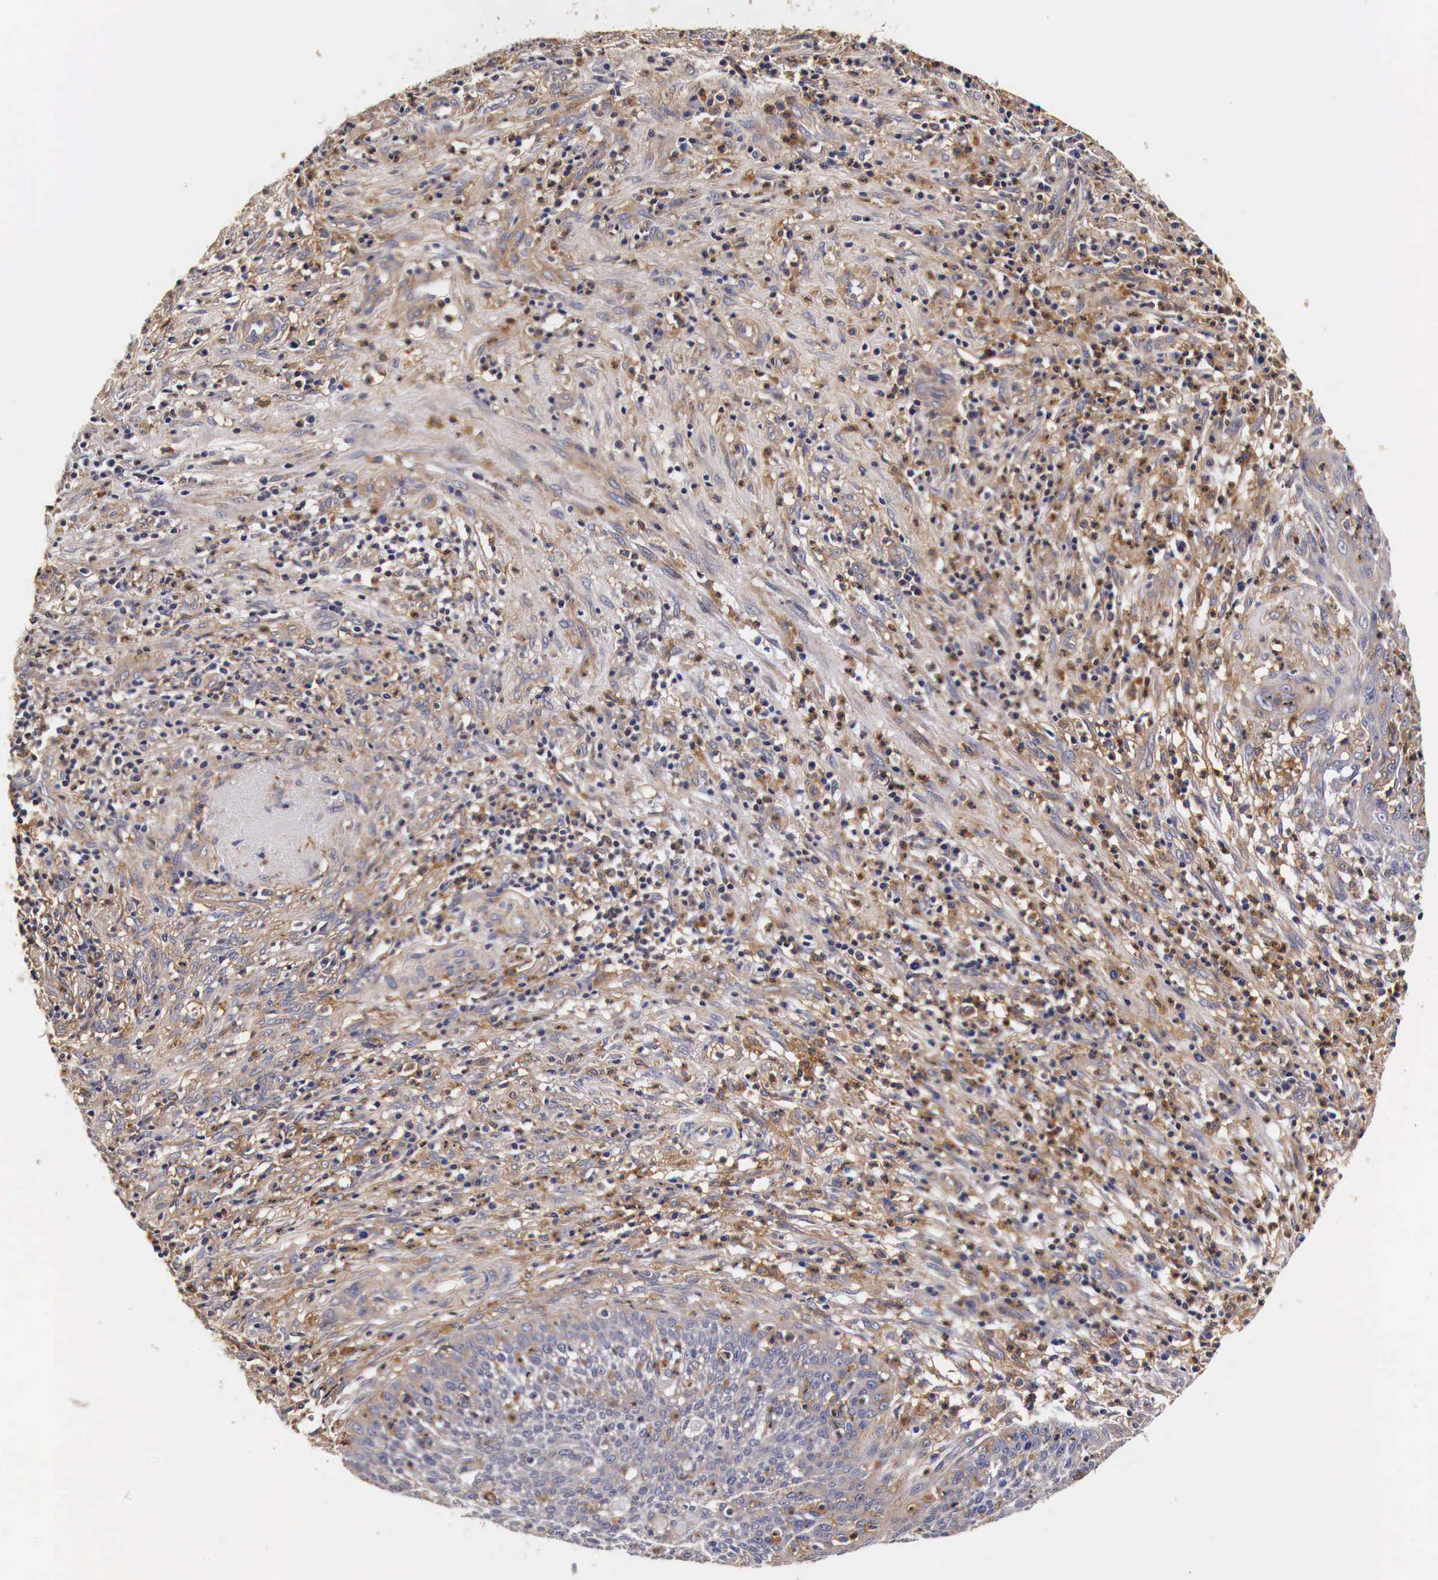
{"staining": {"intensity": "weak", "quantity": "25%-75%", "location": "cytoplasmic/membranous"}, "tissue": "cervical cancer", "cell_type": "Tumor cells", "image_type": "cancer", "snomed": [{"axis": "morphology", "description": "Squamous cell carcinoma, NOS"}, {"axis": "topography", "description": "Cervix"}], "caption": "Weak cytoplasmic/membranous protein expression is identified in approximately 25%-75% of tumor cells in cervical squamous cell carcinoma.", "gene": "RP2", "patient": {"sex": "female", "age": 41}}